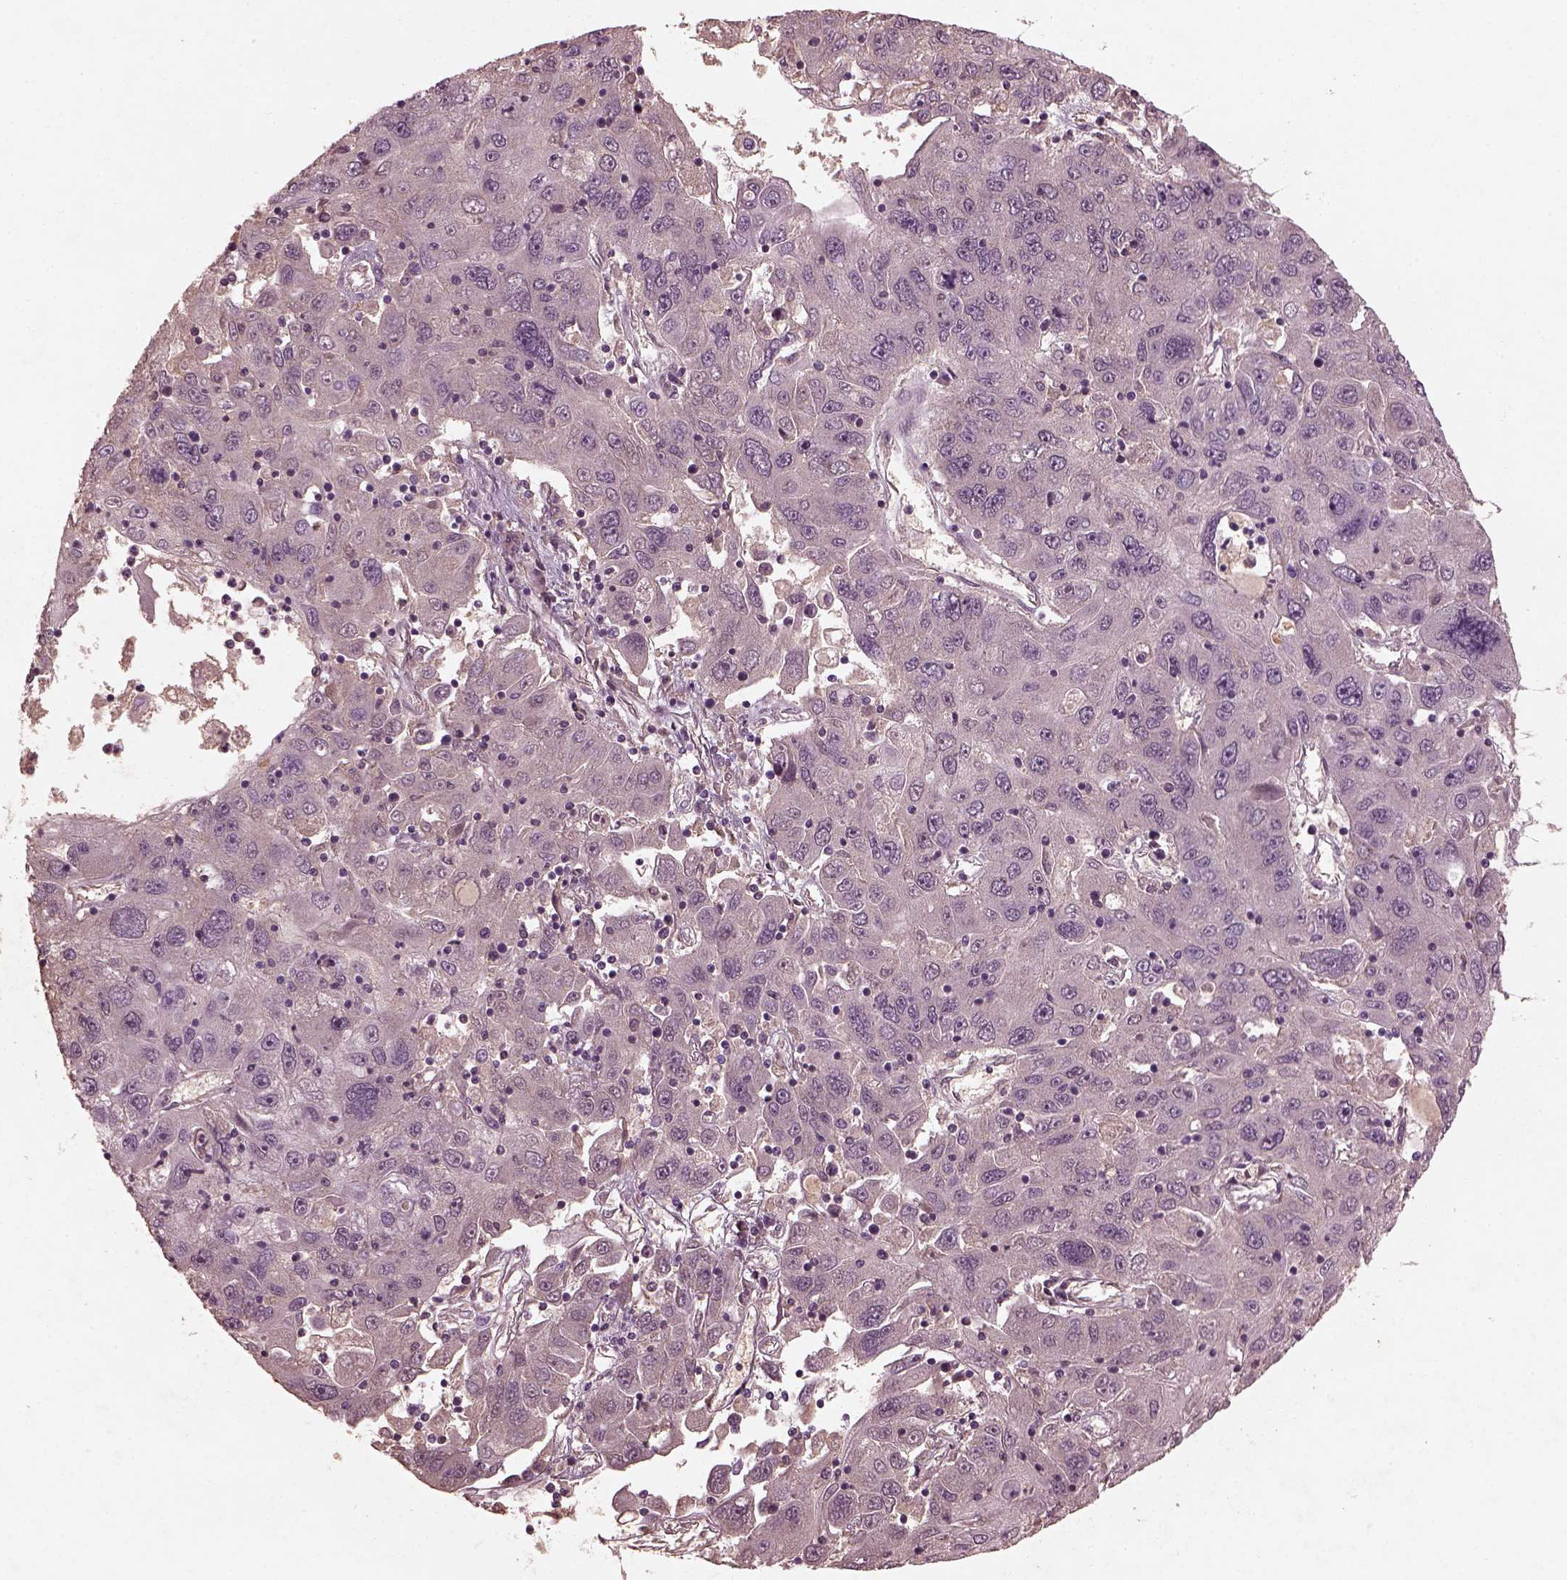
{"staining": {"intensity": "negative", "quantity": "none", "location": "none"}, "tissue": "stomach cancer", "cell_type": "Tumor cells", "image_type": "cancer", "snomed": [{"axis": "morphology", "description": "Adenocarcinoma, NOS"}, {"axis": "topography", "description": "Stomach"}], "caption": "Human stomach cancer (adenocarcinoma) stained for a protein using immunohistochemistry (IHC) exhibits no staining in tumor cells.", "gene": "FRRS1L", "patient": {"sex": "male", "age": 56}}